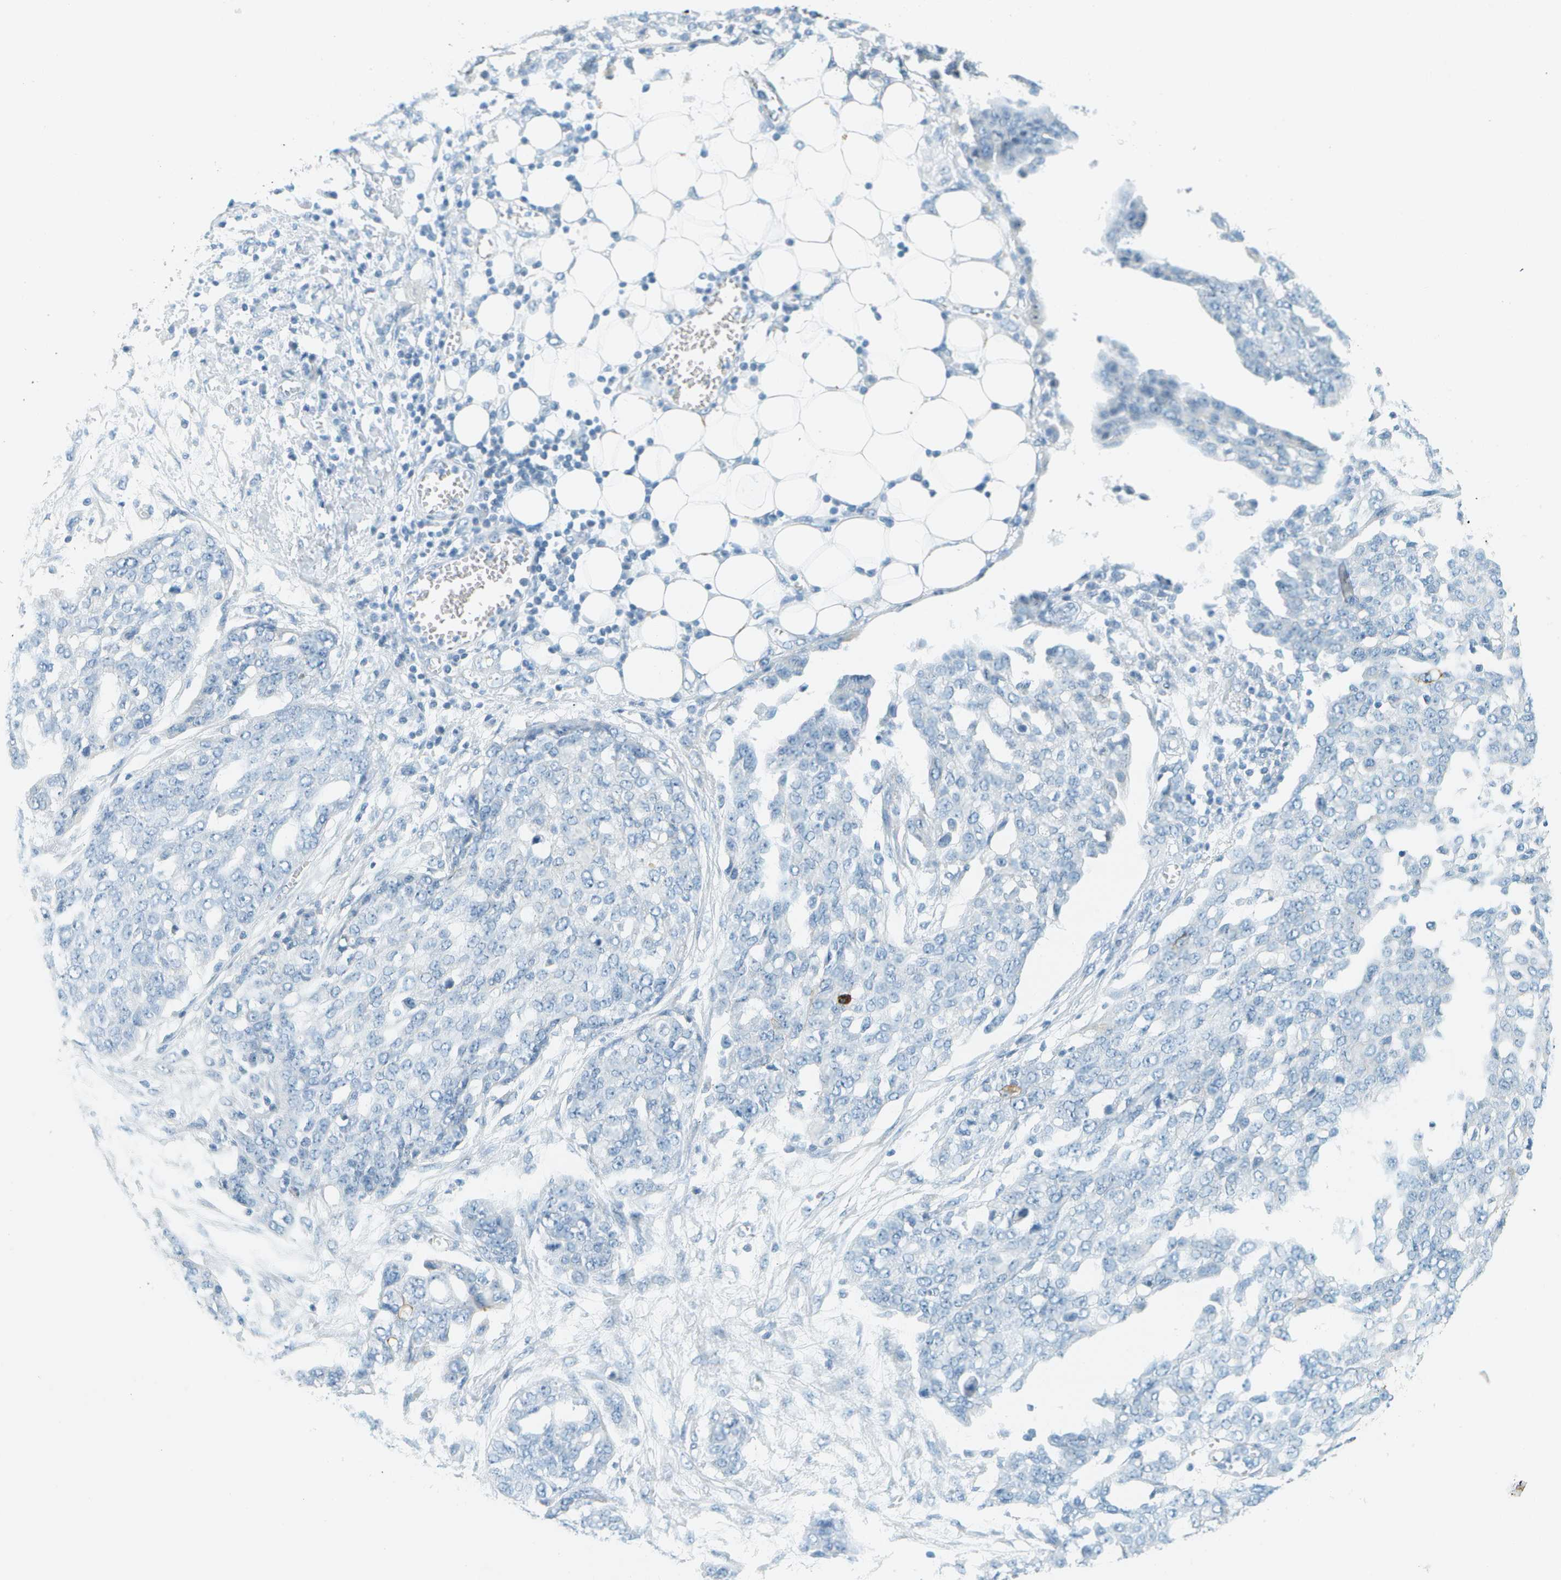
{"staining": {"intensity": "negative", "quantity": "none", "location": "none"}, "tissue": "ovarian cancer", "cell_type": "Tumor cells", "image_type": "cancer", "snomed": [{"axis": "morphology", "description": "Cystadenocarcinoma, serous, NOS"}, {"axis": "topography", "description": "Soft tissue"}, {"axis": "topography", "description": "Ovary"}], "caption": "Immunohistochemistry histopathology image of neoplastic tissue: serous cystadenocarcinoma (ovarian) stained with DAB (3,3'-diaminobenzidine) displays no significant protein expression in tumor cells.", "gene": "SMYD5", "patient": {"sex": "female", "age": 57}}